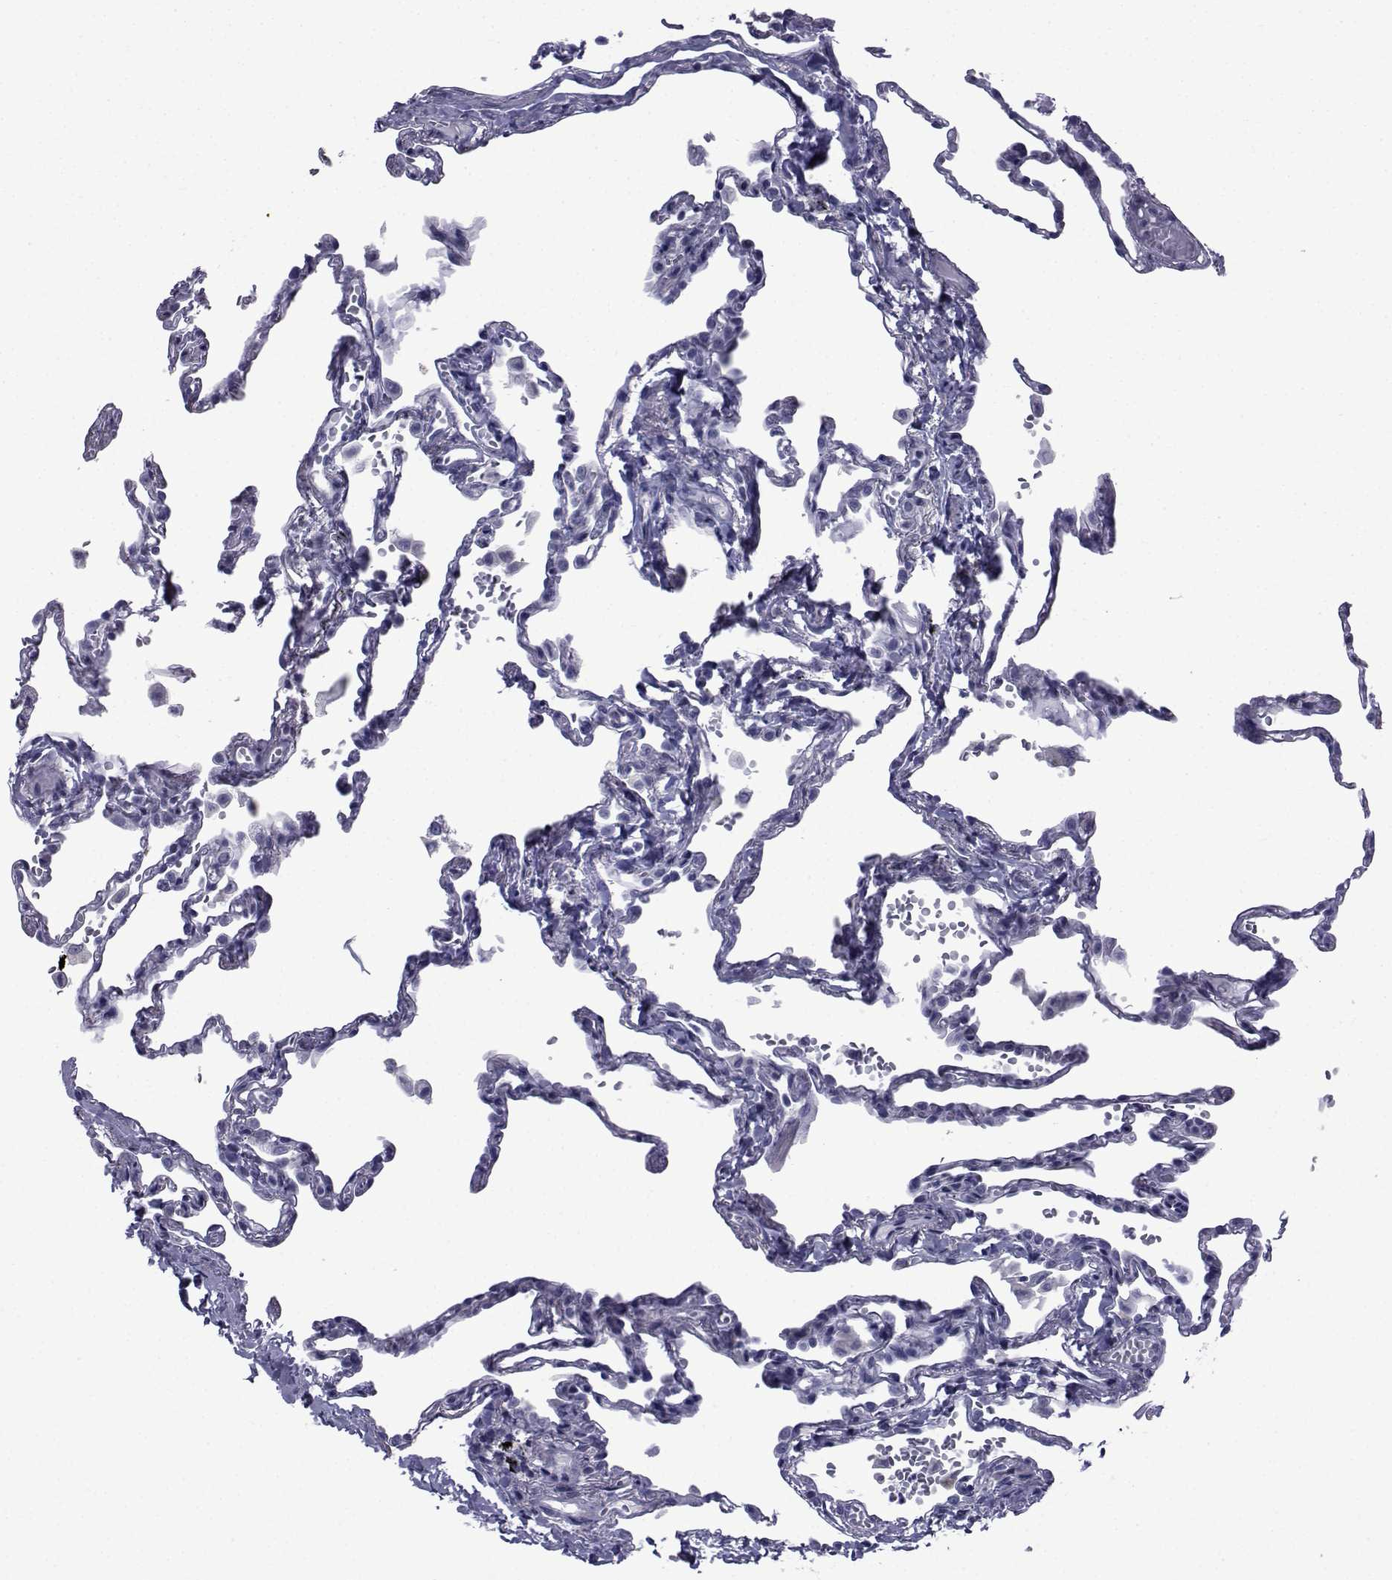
{"staining": {"intensity": "negative", "quantity": "none", "location": "none"}, "tissue": "lung", "cell_type": "Alveolar cells", "image_type": "normal", "snomed": [{"axis": "morphology", "description": "Normal tissue, NOS"}, {"axis": "topography", "description": "Lung"}], "caption": "Protein analysis of benign lung reveals no significant staining in alveolar cells. (DAB (3,3'-diaminobenzidine) immunohistochemistry (IHC) visualized using brightfield microscopy, high magnification).", "gene": "PDE6G", "patient": {"sex": "male", "age": 78}}